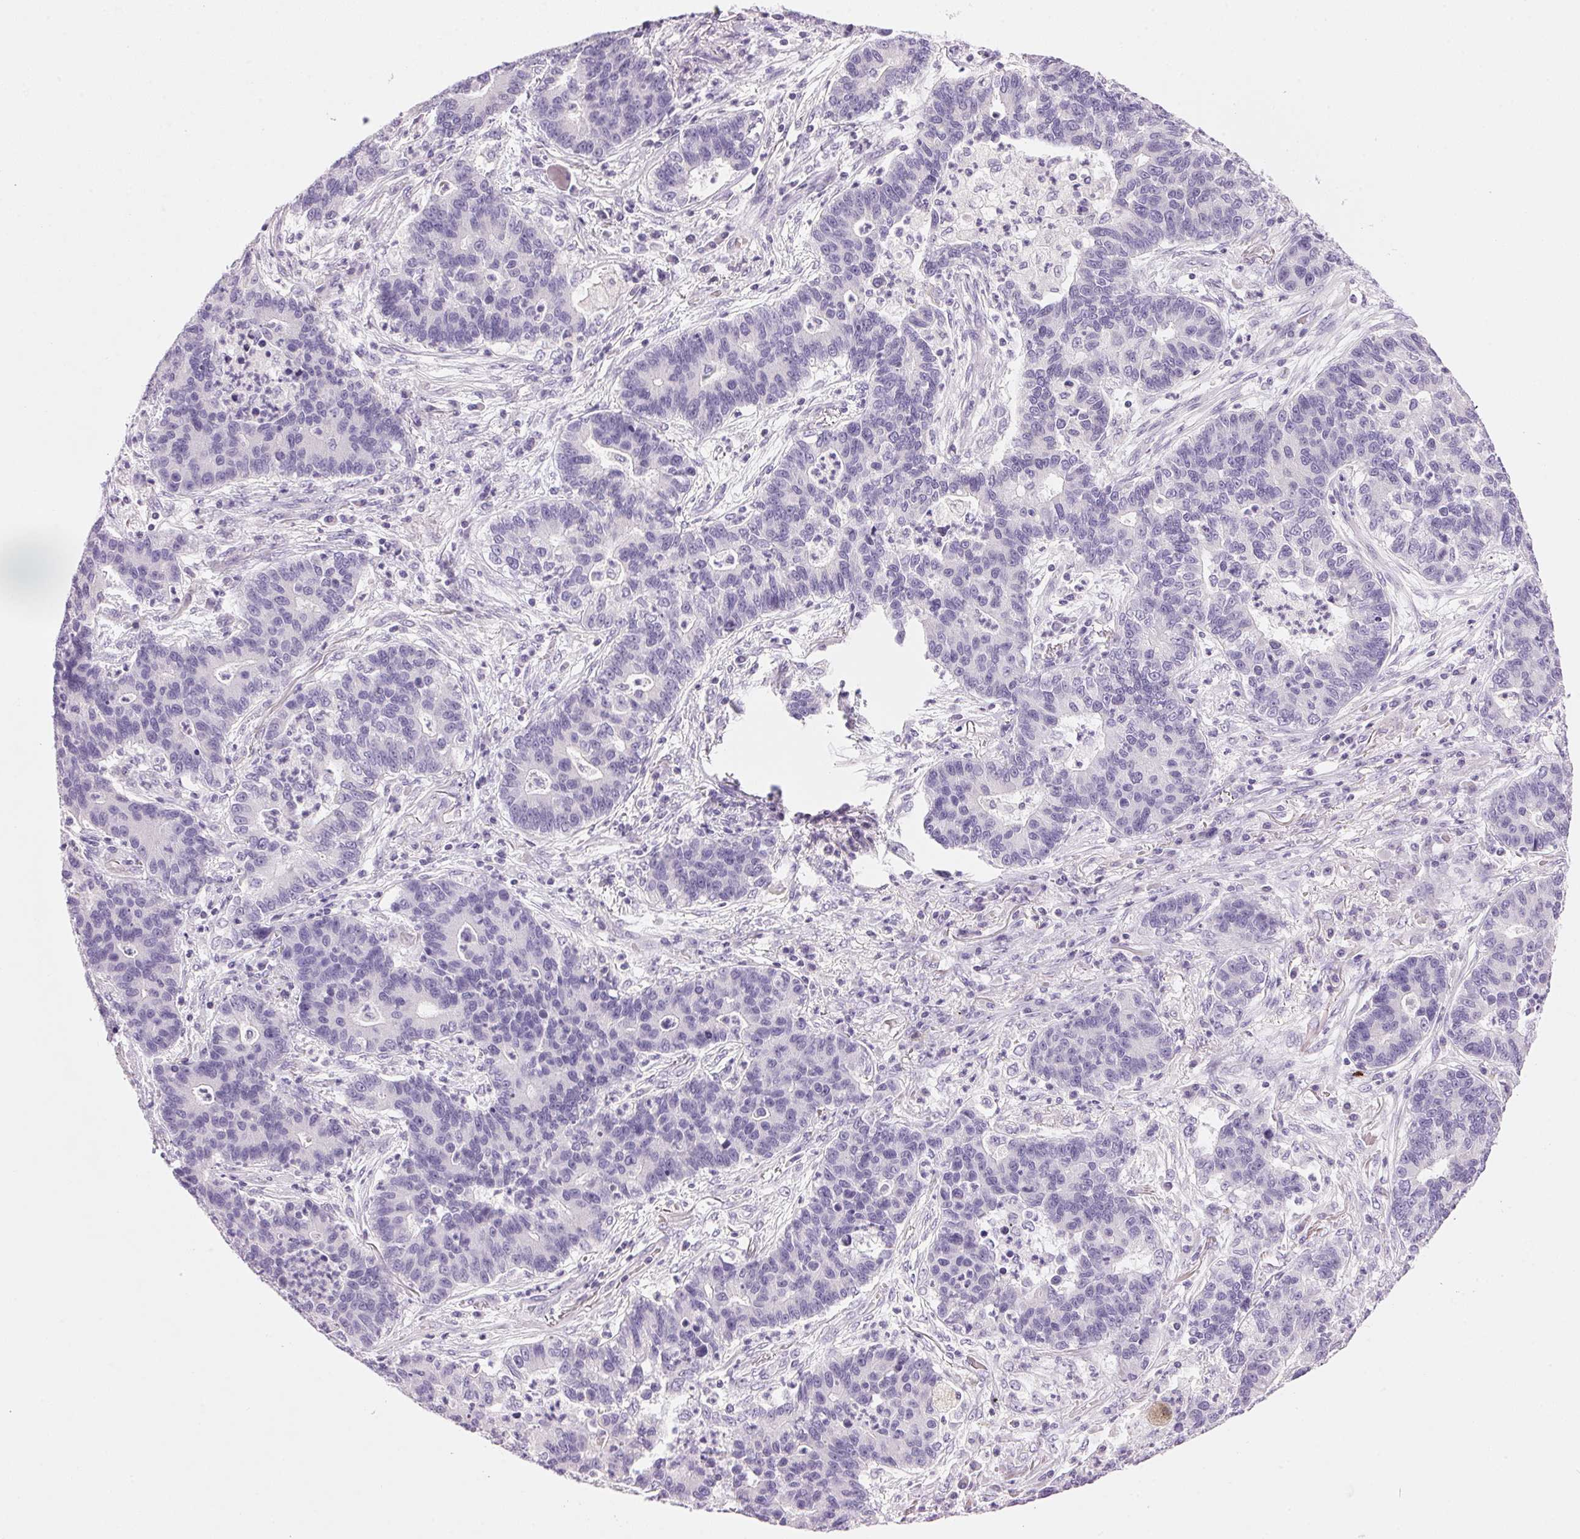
{"staining": {"intensity": "negative", "quantity": "none", "location": "none"}, "tissue": "lung cancer", "cell_type": "Tumor cells", "image_type": "cancer", "snomed": [{"axis": "morphology", "description": "Adenocarcinoma, NOS"}, {"axis": "topography", "description": "Lung"}], "caption": "High magnification brightfield microscopy of lung adenocarcinoma stained with DAB (3,3'-diaminobenzidine) (brown) and counterstained with hematoxylin (blue): tumor cells show no significant positivity.", "gene": "HSD17B2", "patient": {"sex": "female", "age": 57}}